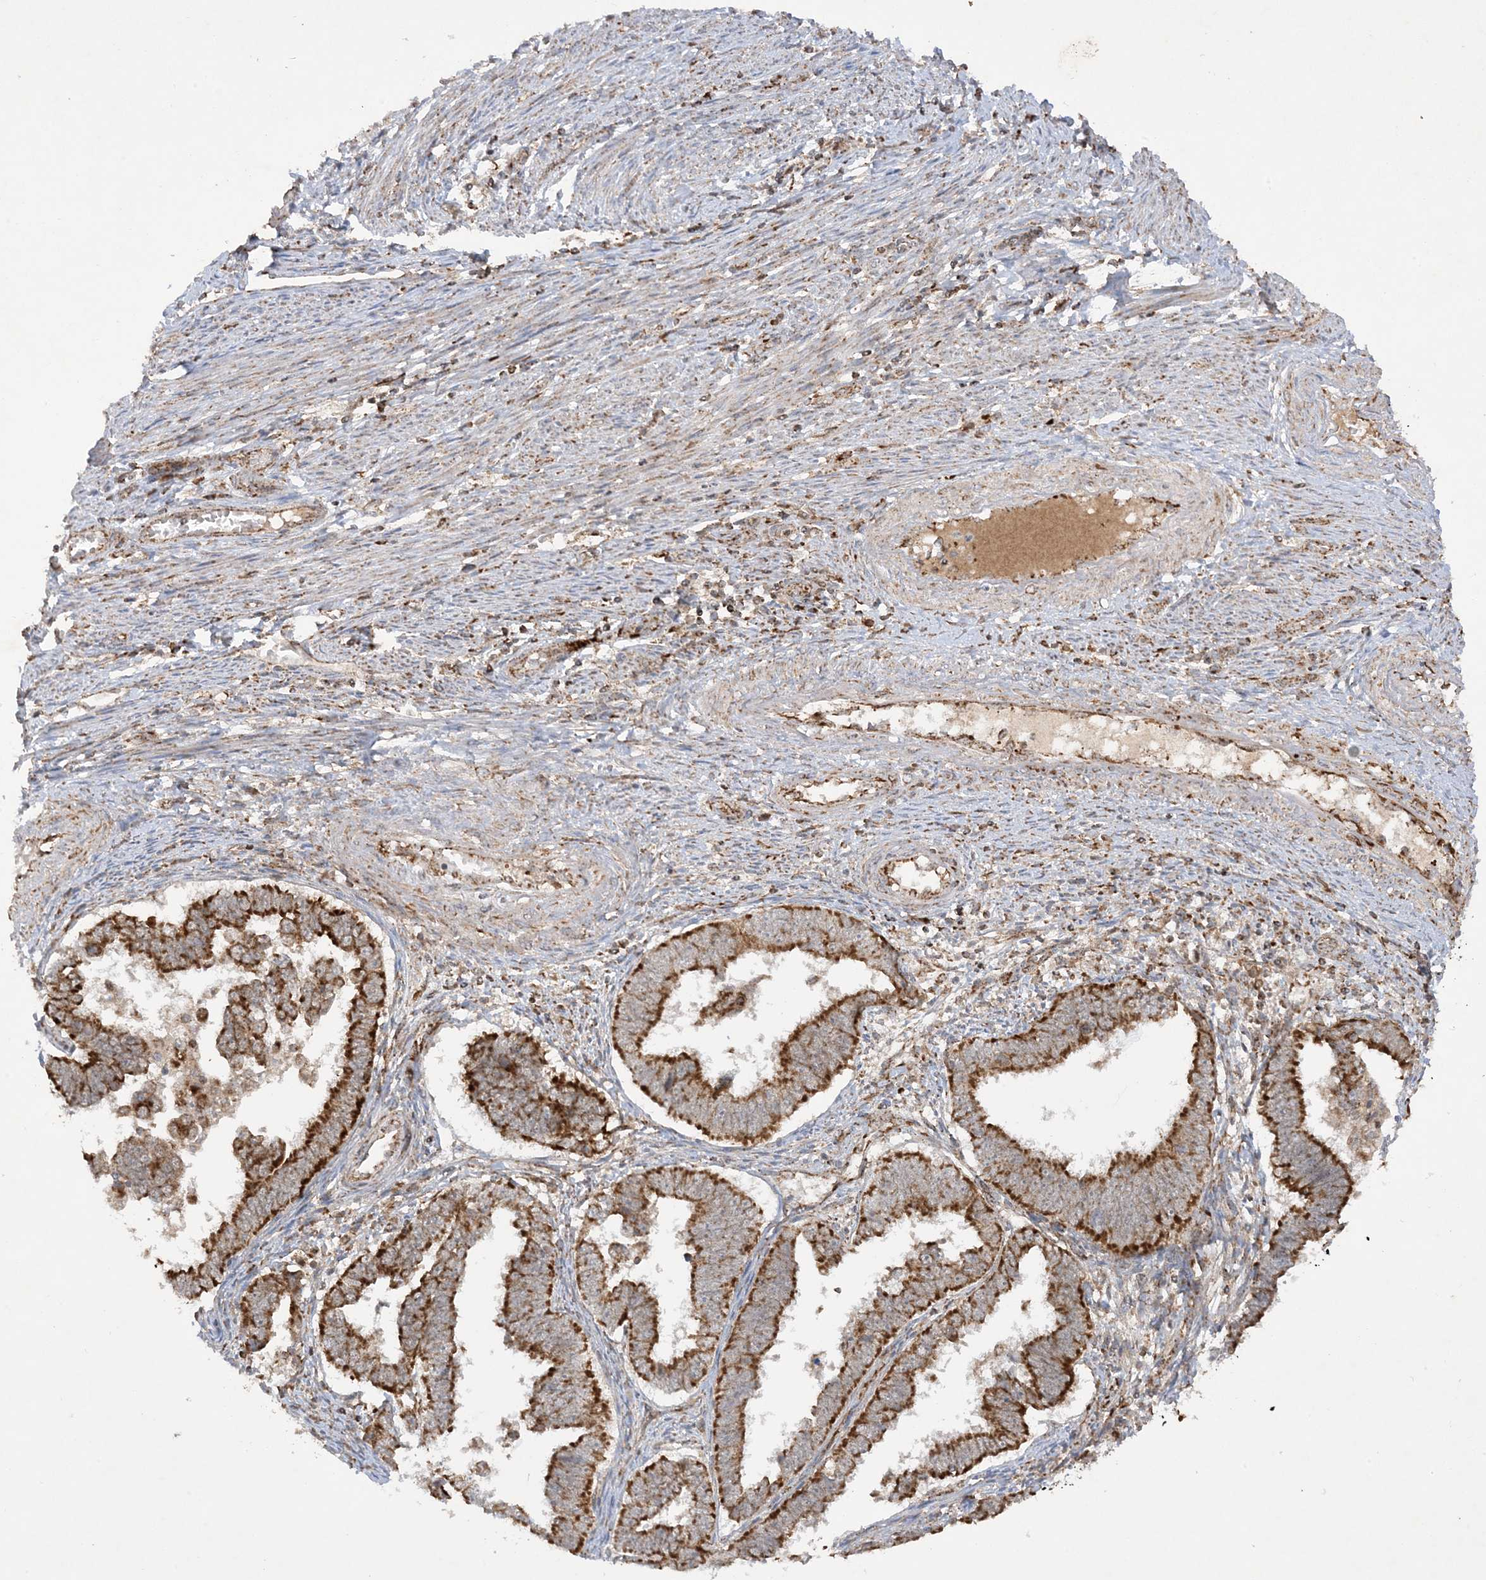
{"staining": {"intensity": "strong", "quantity": ">75%", "location": "cytoplasmic/membranous"}, "tissue": "endometrial cancer", "cell_type": "Tumor cells", "image_type": "cancer", "snomed": [{"axis": "morphology", "description": "Adenocarcinoma, NOS"}, {"axis": "topography", "description": "Endometrium"}], "caption": "Protein expression analysis of endometrial cancer exhibits strong cytoplasmic/membranous expression in approximately >75% of tumor cells.", "gene": "NDUFAF3", "patient": {"sex": "female", "age": 75}}